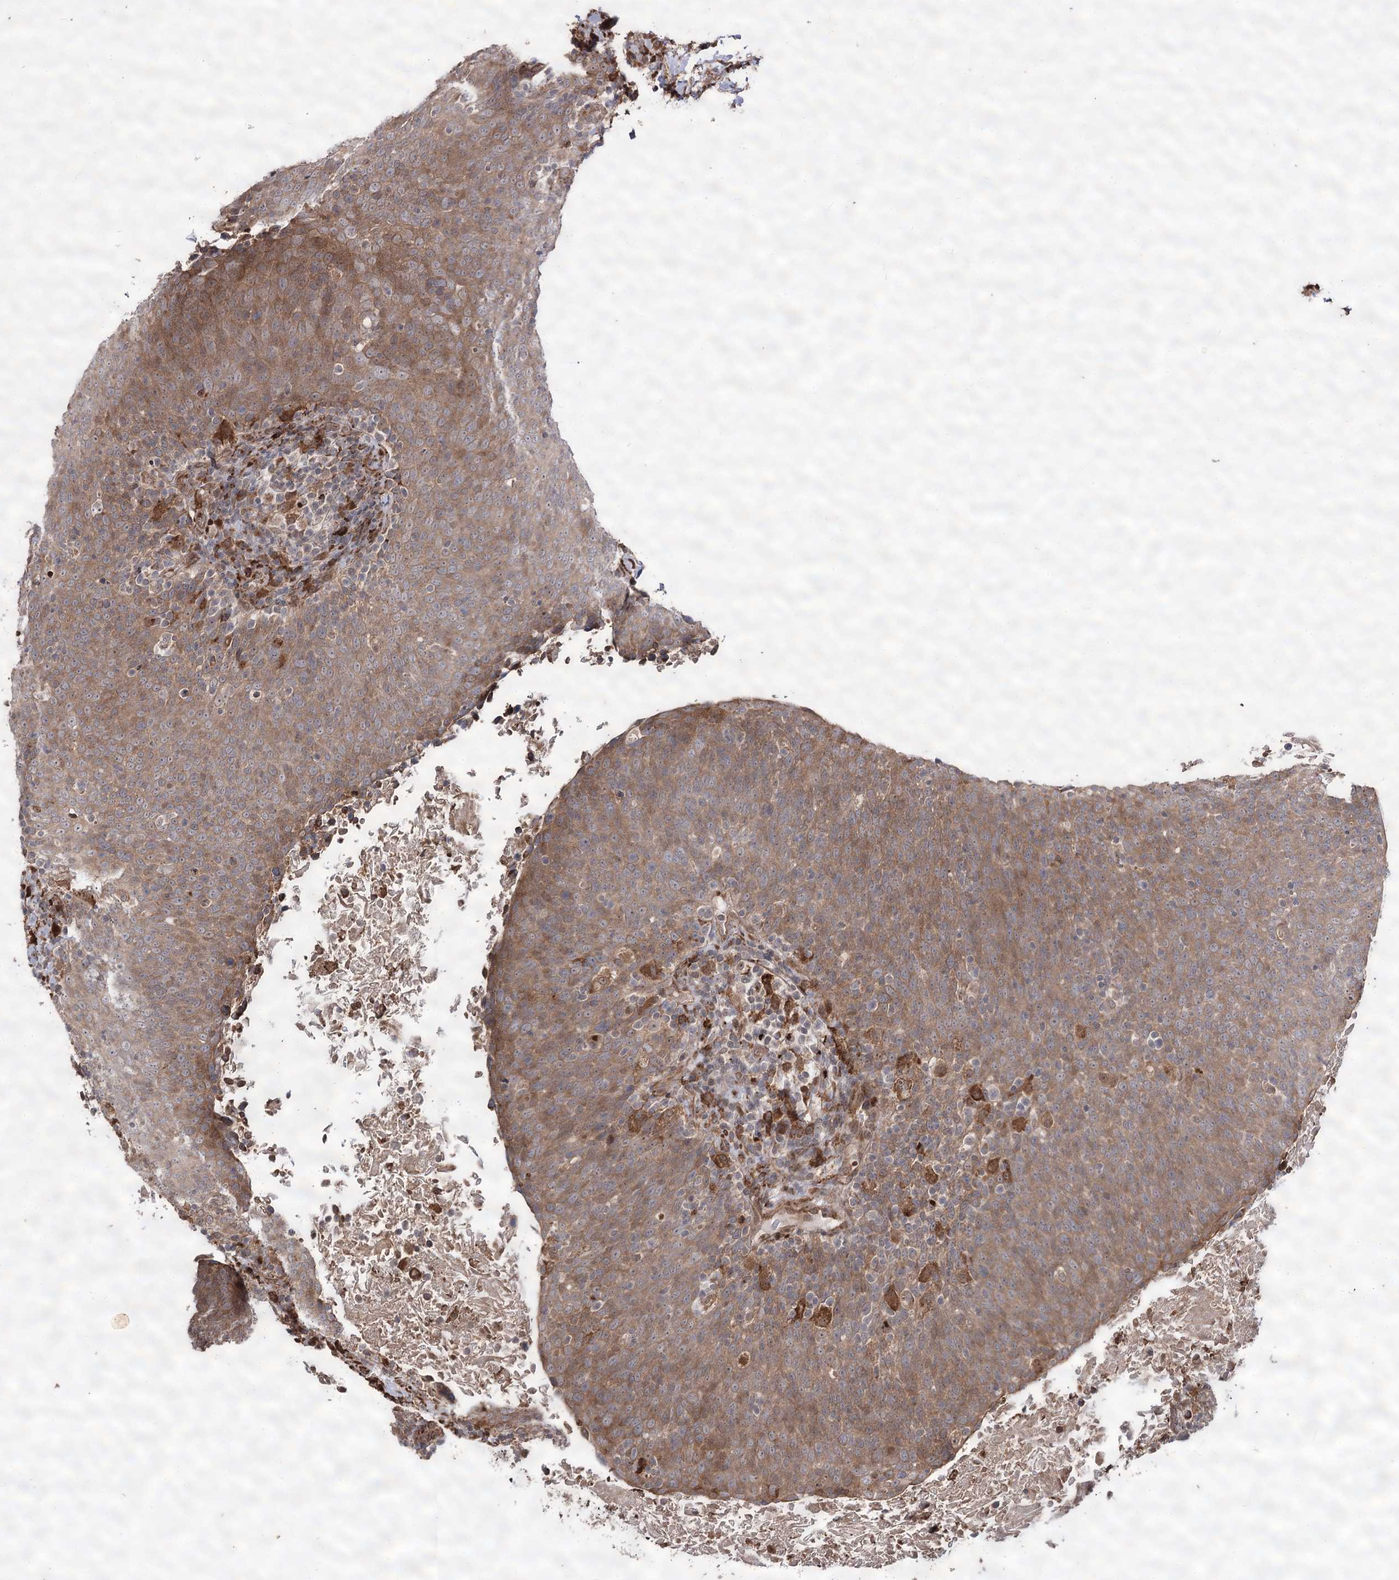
{"staining": {"intensity": "moderate", "quantity": ">75%", "location": "cytoplasmic/membranous"}, "tissue": "head and neck cancer", "cell_type": "Tumor cells", "image_type": "cancer", "snomed": [{"axis": "morphology", "description": "Squamous cell carcinoma, NOS"}, {"axis": "morphology", "description": "Squamous cell carcinoma, metastatic, NOS"}, {"axis": "topography", "description": "Lymph node"}, {"axis": "topography", "description": "Head-Neck"}], "caption": "This histopathology image shows squamous cell carcinoma (head and neck) stained with IHC to label a protein in brown. The cytoplasmic/membranous of tumor cells show moderate positivity for the protein. Nuclei are counter-stained blue.", "gene": "FANCL", "patient": {"sex": "male", "age": 62}}